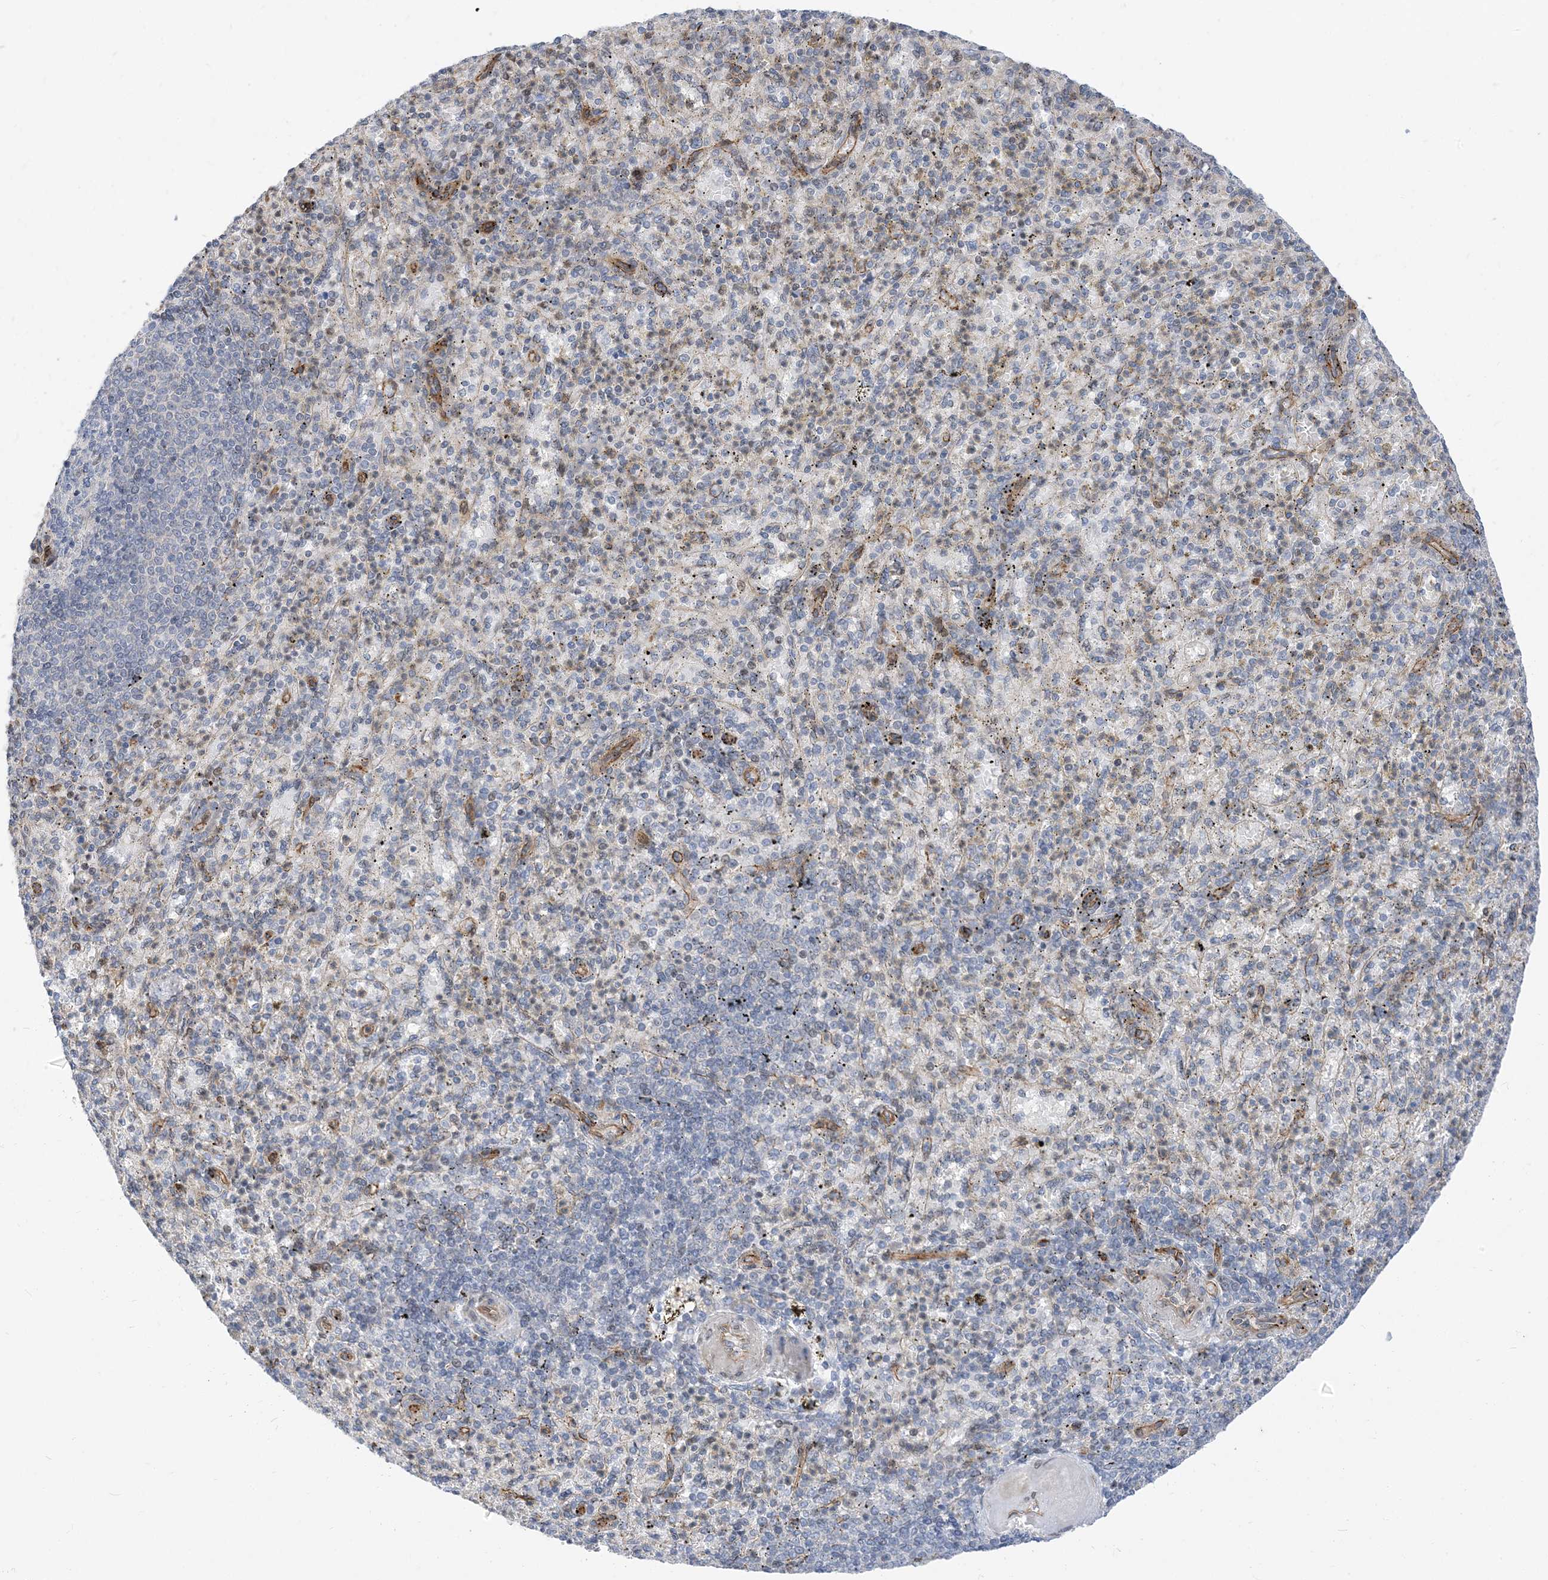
{"staining": {"intensity": "weak", "quantity": "<25%", "location": "cytoplasmic/membranous"}, "tissue": "spleen", "cell_type": "Cells in red pulp", "image_type": "normal", "snomed": [{"axis": "morphology", "description": "Normal tissue, NOS"}, {"axis": "topography", "description": "Spleen"}], "caption": "Immunohistochemistry photomicrograph of normal spleen stained for a protein (brown), which demonstrates no staining in cells in red pulp.", "gene": "TYSND1", "patient": {"sex": "female", "age": 74}}